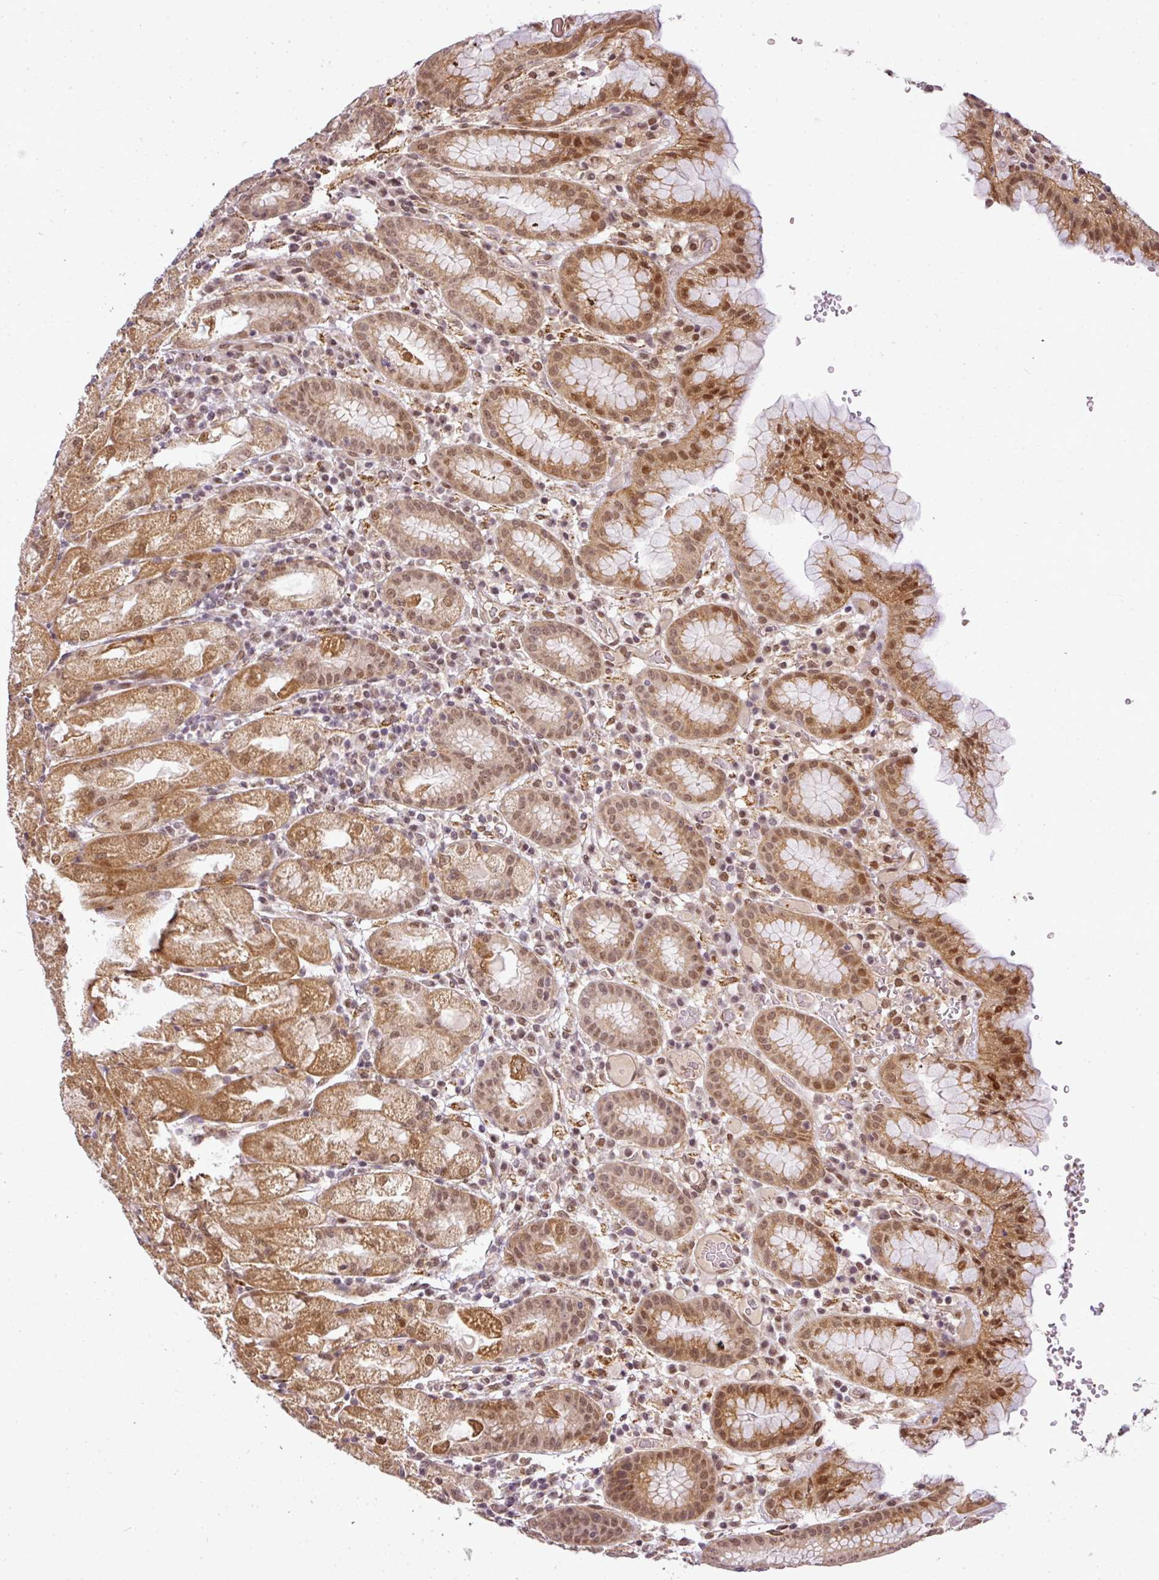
{"staining": {"intensity": "moderate", "quantity": ">75%", "location": "cytoplasmic/membranous,nuclear"}, "tissue": "stomach", "cell_type": "Glandular cells", "image_type": "normal", "snomed": [{"axis": "morphology", "description": "Normal tissue, NOS"}, {"axis": "topography", "description": "Stomach, upper"}], "caption": "This is a micrograph of immunohistochemistry staining of benign stomach, which shows moderate staining in the cytoplasmic/membranous,nuclear of glandular cells.", "gene": "C1orf226", "patient": {"sex": "male", "age": 52}}